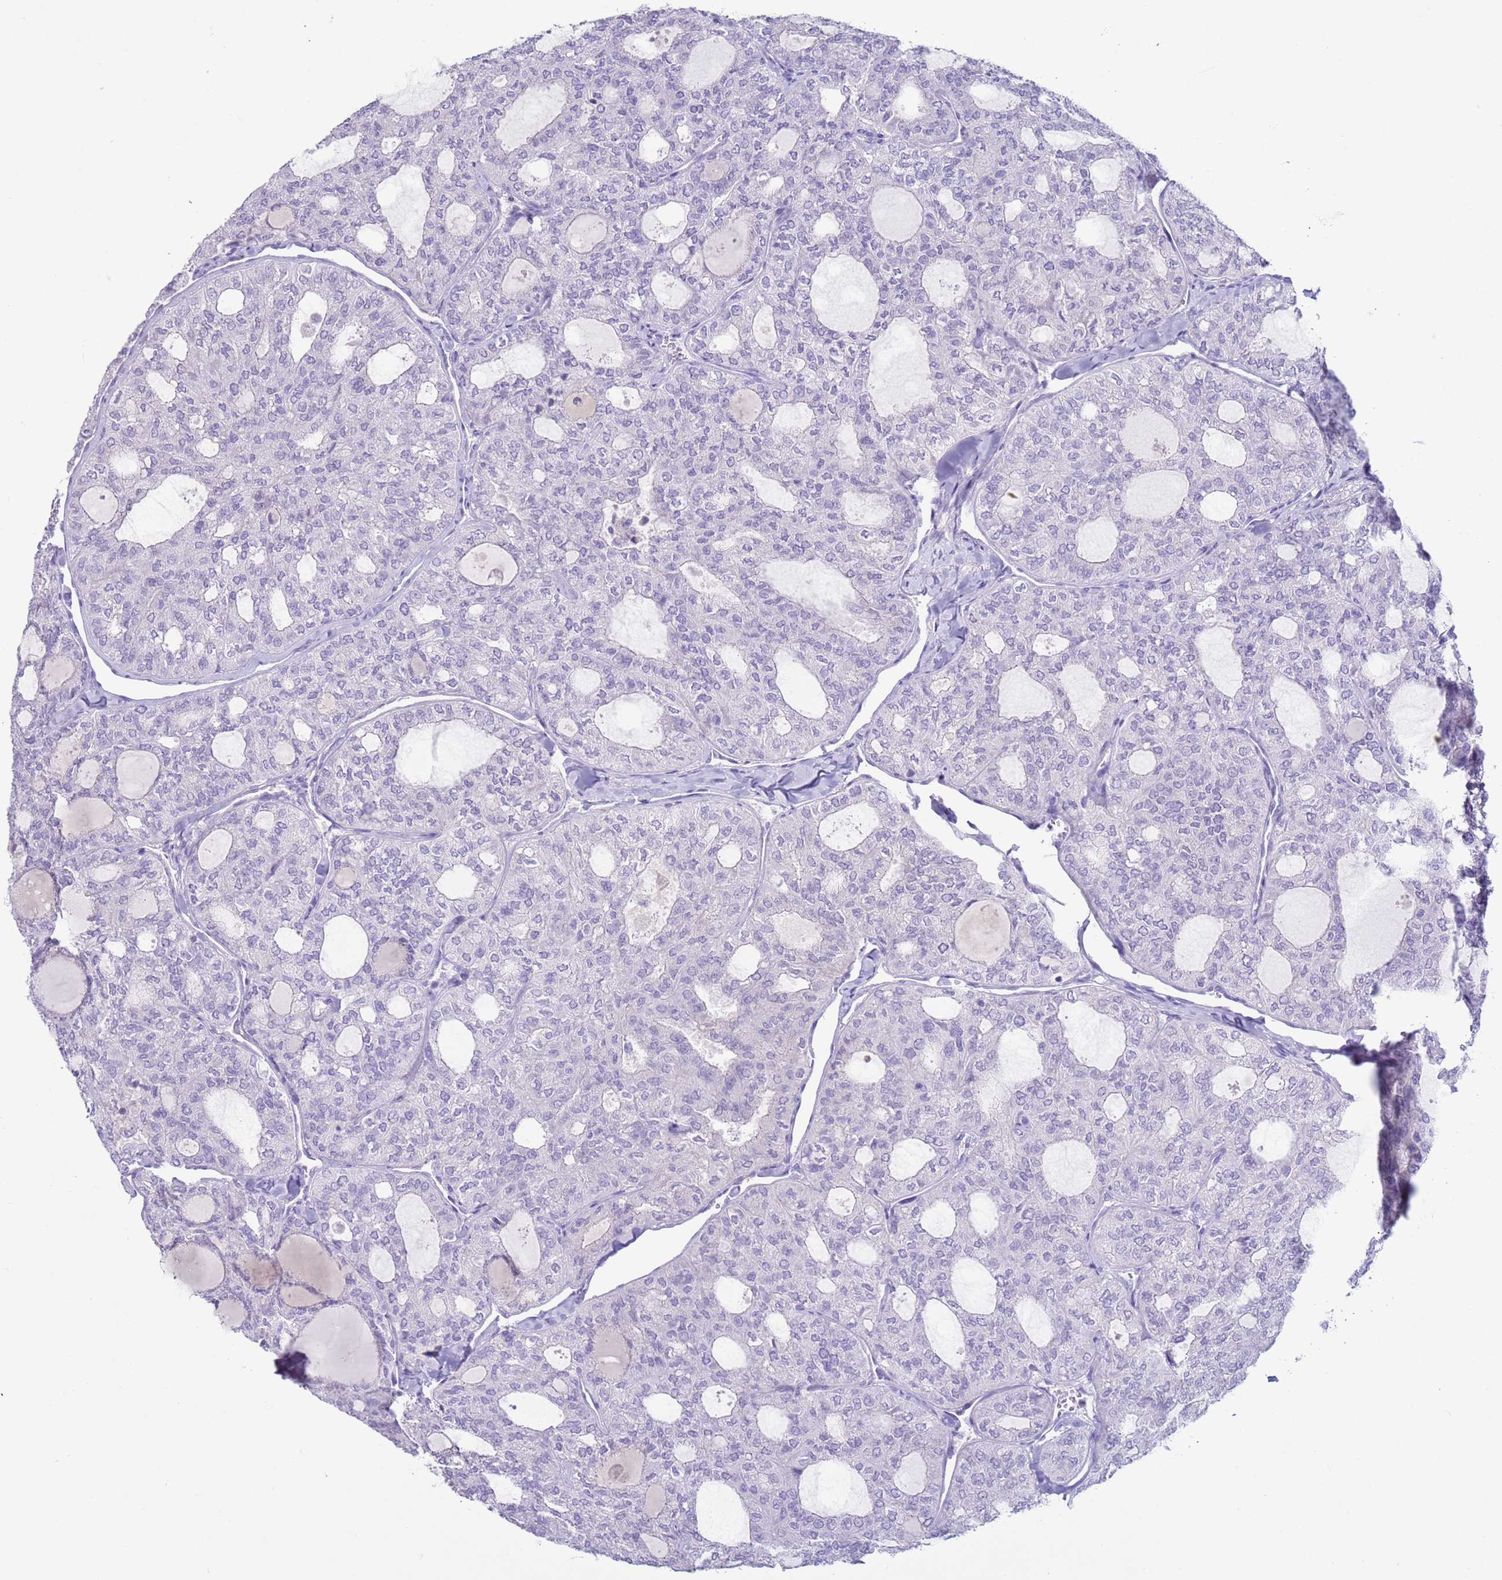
{"staining": {"intensity": "negative", "quantity": "none", "location": "none"}, "tissue": "thyroid cancer", "cell_type": "Tumor cells", "image_type": "cancer", "snomed": [{"axis": "morphology", "description": "Follicular adenoma carcinoma, NOS"}, {"axis": "topography", "description": "Thyroid gland"}], "caption": "Immunohistochemistry of human thyroid cancer exhibits no positivity in tumor cells. The staining was performed using DAB to visualize the protein expression in brown, while the nuclei were stained in blue with hematoxylin (Magnification: 20x).", "gene": "NPAP1", "patient": {"sex": "male", "age": 75}}